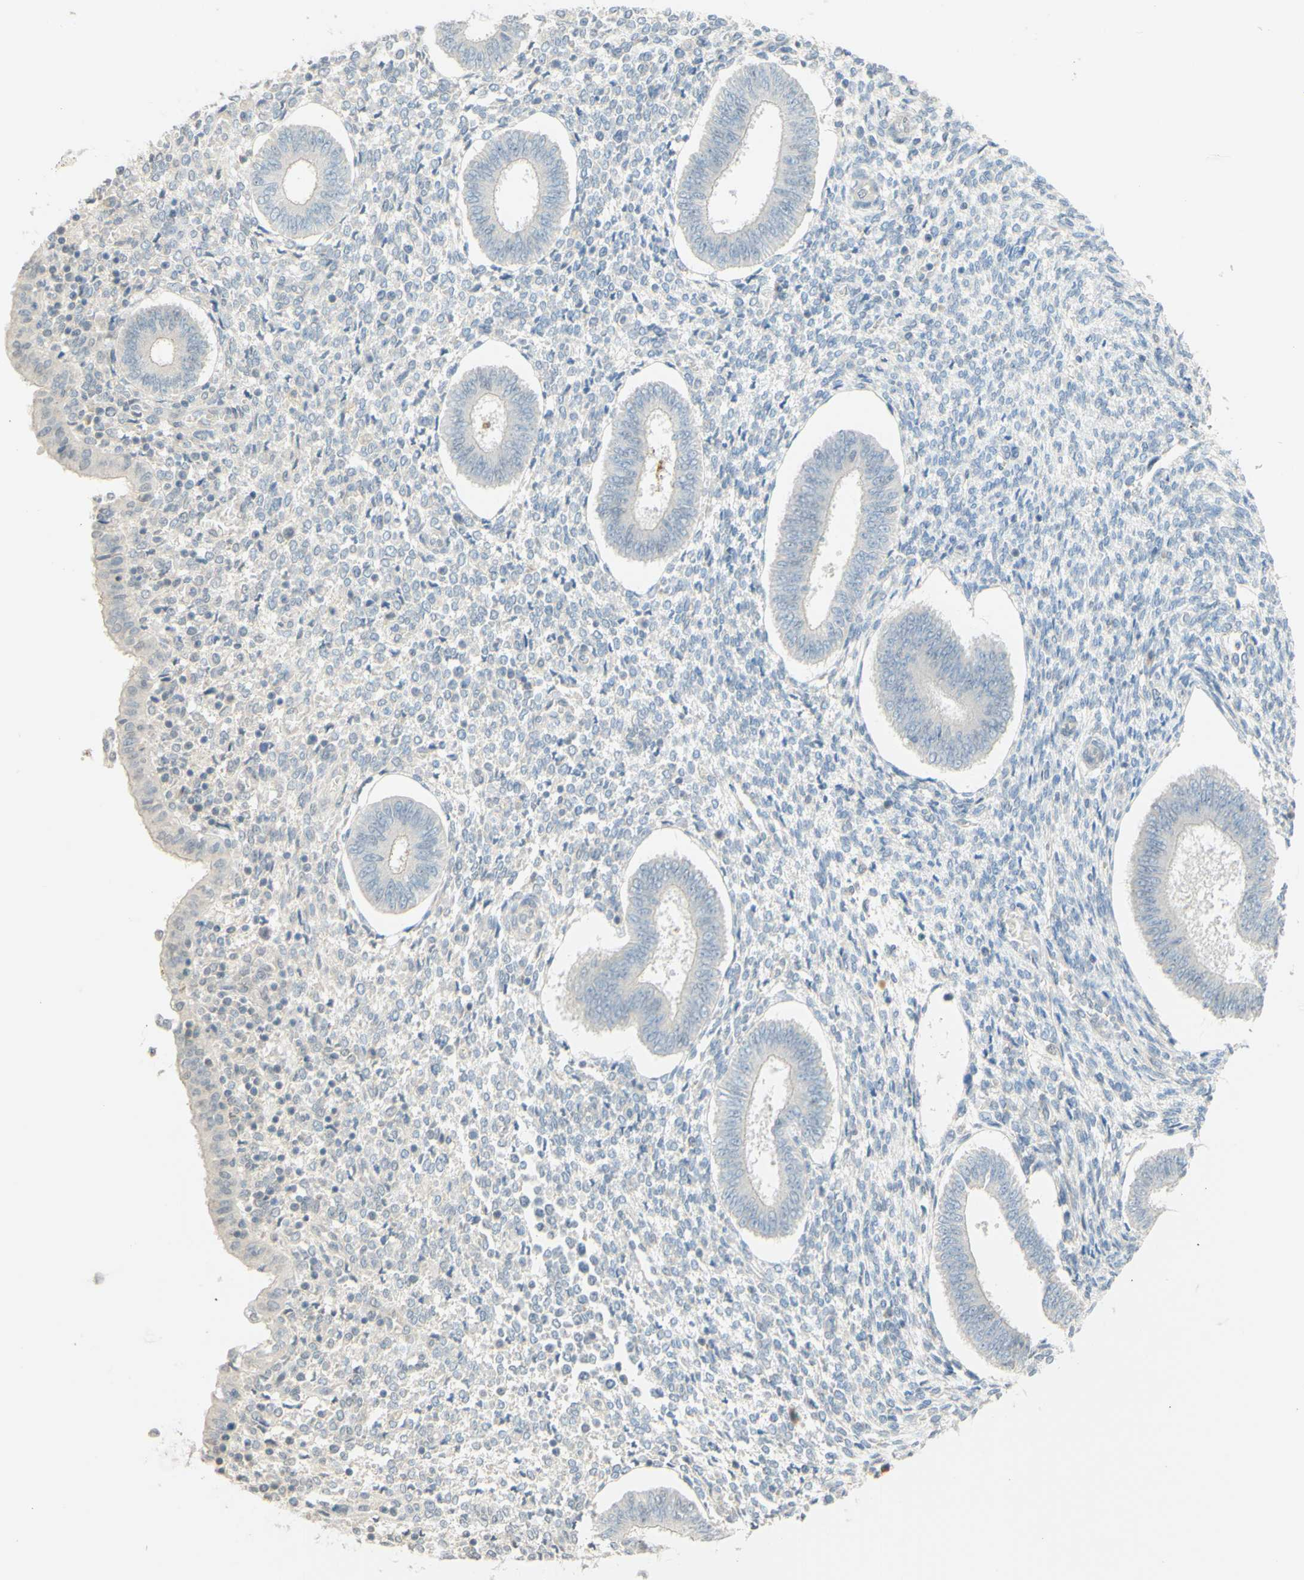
{"staining": {"intensity": "negative", "quantity": "none", "location": "none"}, "tissue": "endometrium", "cell_type": "Cells in endometrial stroma", "image_type": "normal", "snomed": [{"axis": "morphology", "description": "Normal tissue, NOS"}, {"axis": "topography", "description": "Endometrium"}], "caption": "High power microscopy image of an immunohistochemistry histopathology image of unremarkable endometrium, revealing no significant positivity in cells in endometrial stroma. (DAB IHC visualized using brightfield microscopy, high magnification).", "gene": "MAG", "patient": {"sex": "female", "age": 35}}